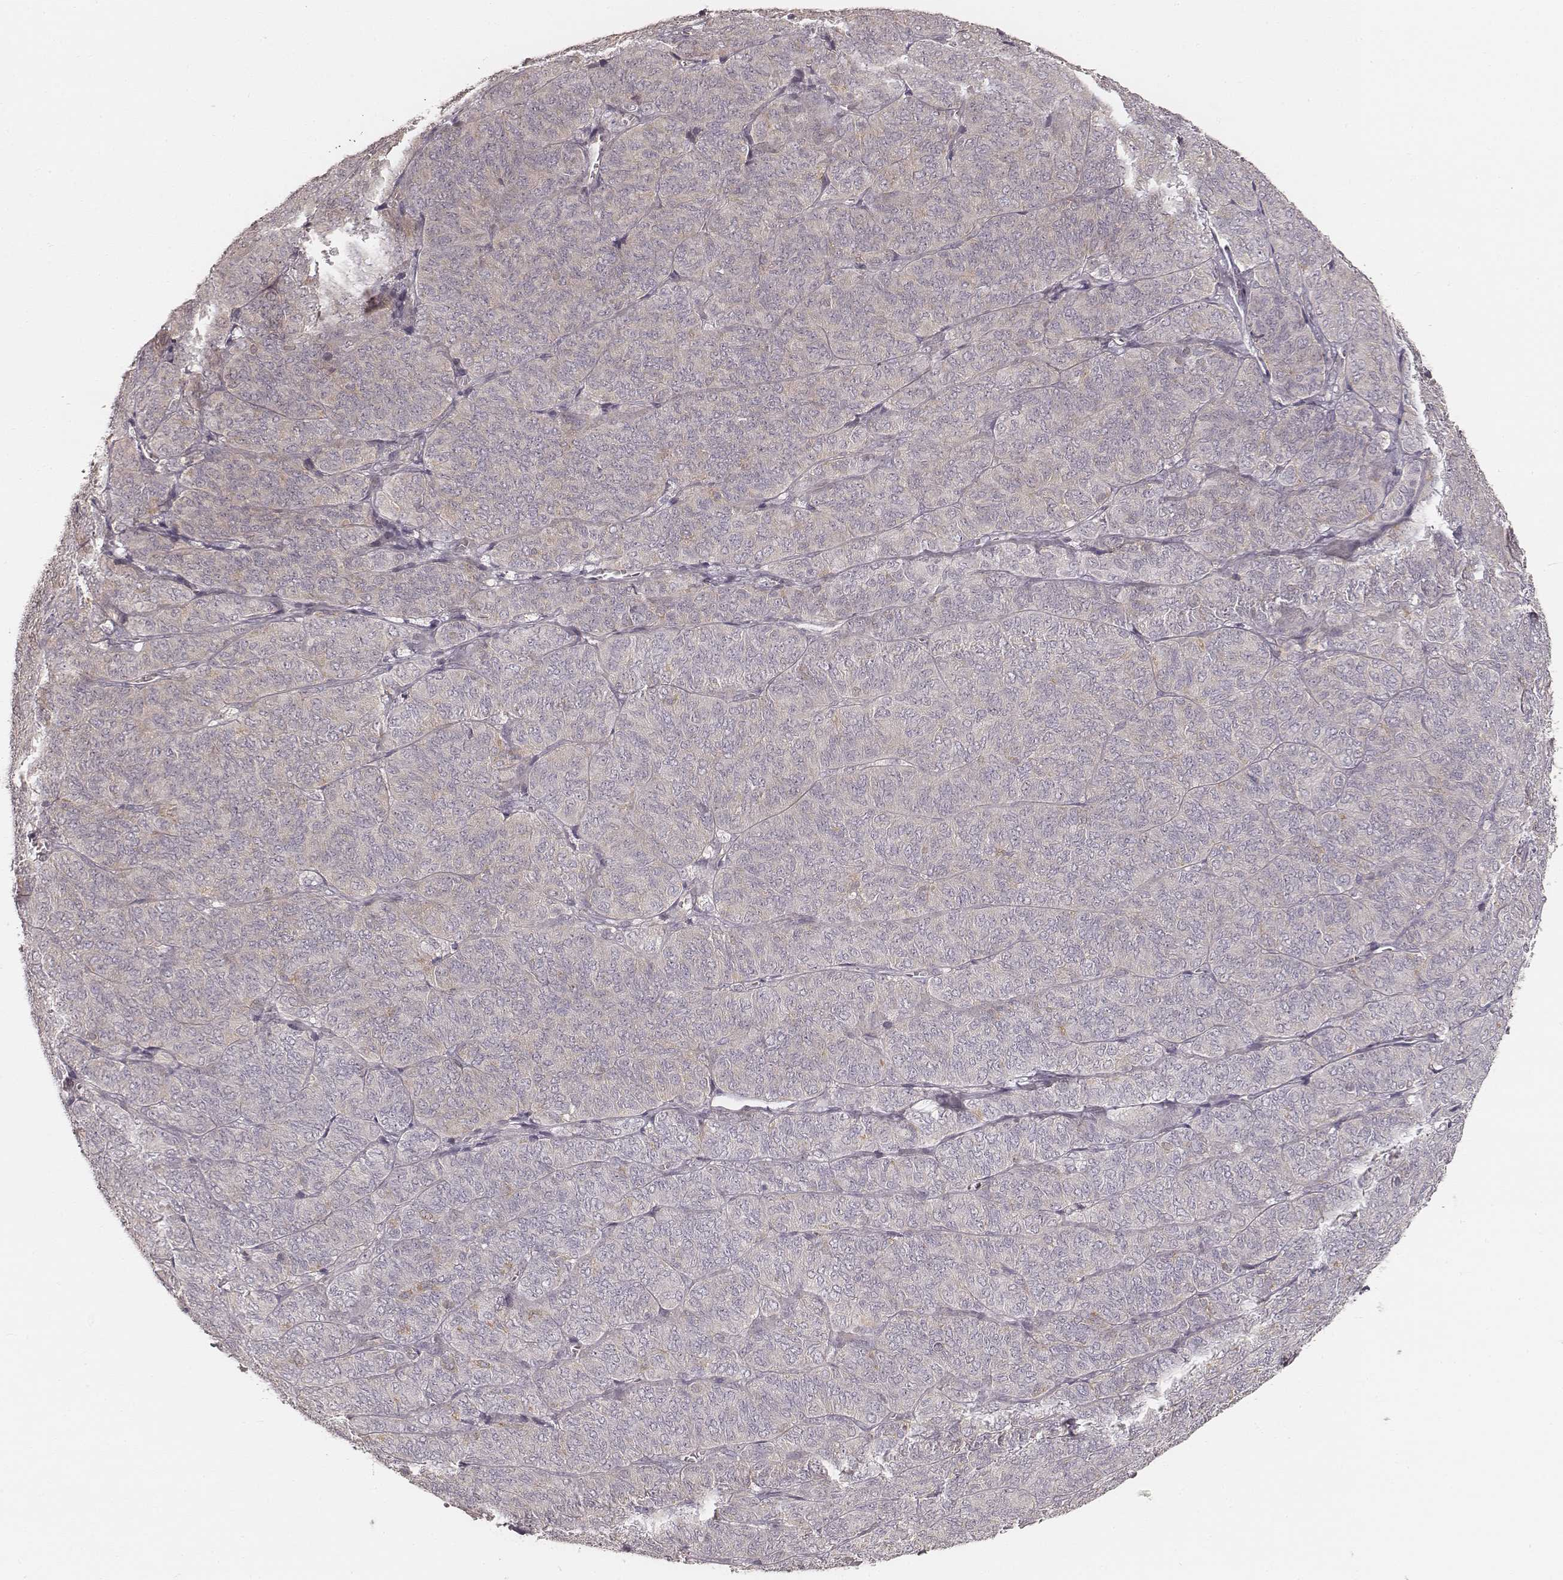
{"staining": {"intensity": "weak", "quantity": "<25%", "location": "cytoplasmic/membranous"}, "tissue": "ovarian cancer", "cell_type": "Tumor cells", "image_type": "cancer", "snomed": [{"axis": "morphology", "description": "Carcinoma, endometroid"}, {"axis": "topography", "description": "Ovary"}], "caption": "Immunohistochemistry histopathology image of neoplastic tissue: human ovarian cancer stained with DAB shows no significant protein expression in tumor cells.", "gene": "FMNL2", "patient": {"sex": "female", "age": 80}}